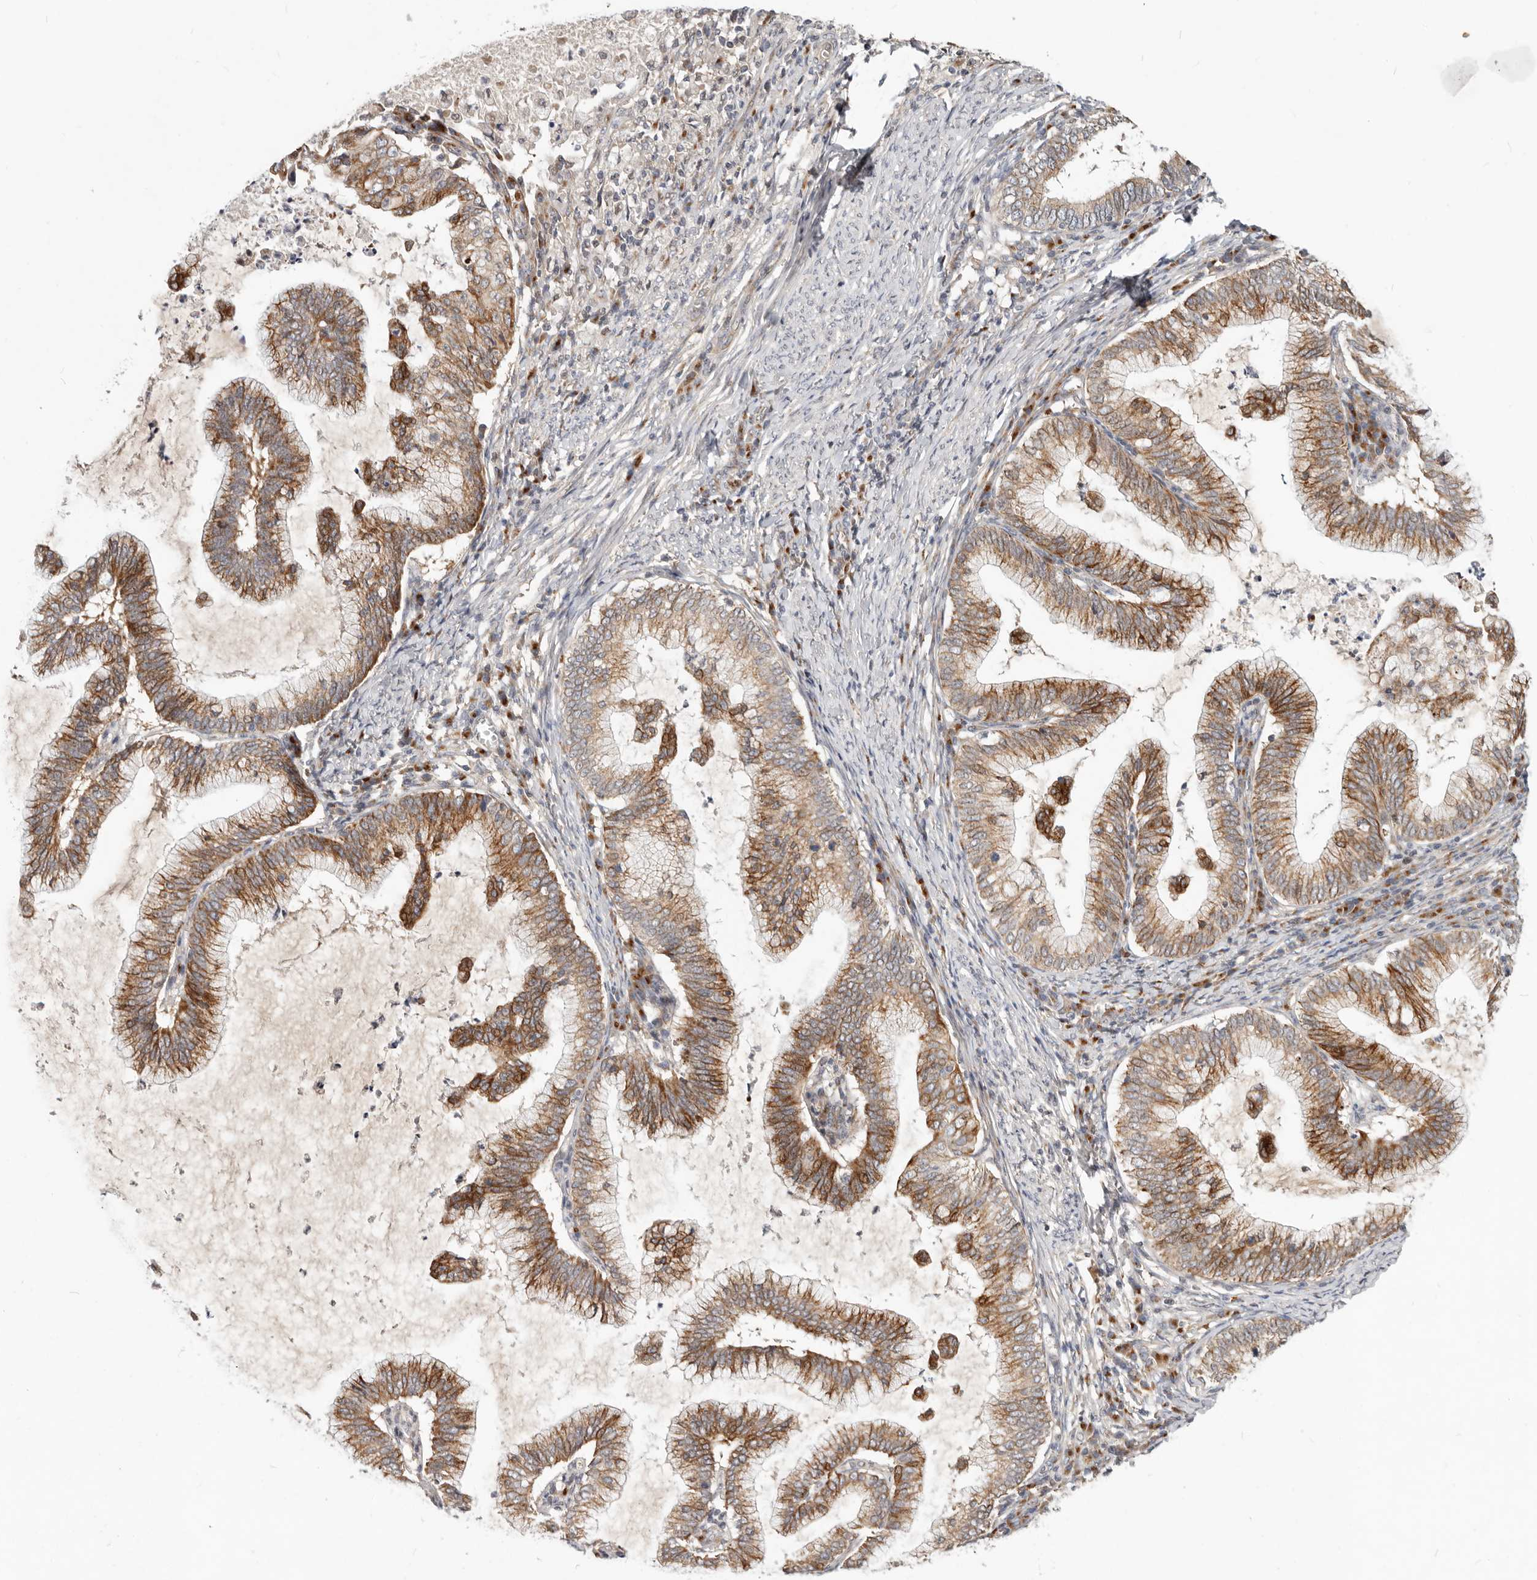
{"staining": {"intensity": "strong", "quantity": ">75%", "location": "cytoplasmic/membranous"}, "tissue": "cervical cancer", "cell_type": "Tumor cells", "image_type": "cancer", "snomed": [{"axis": "morphology", "description": "Adenocarcinoma, NOS"}, {"axis": "topography", "description": "Cervix"}], "caption": "The immunohistochemical stain labels strong cytoplasmic/membranous staining in tumor cells of cervical cancer tissue.", "gene": "NPY4R", "patient": {"sex": "female", "age": 36}}